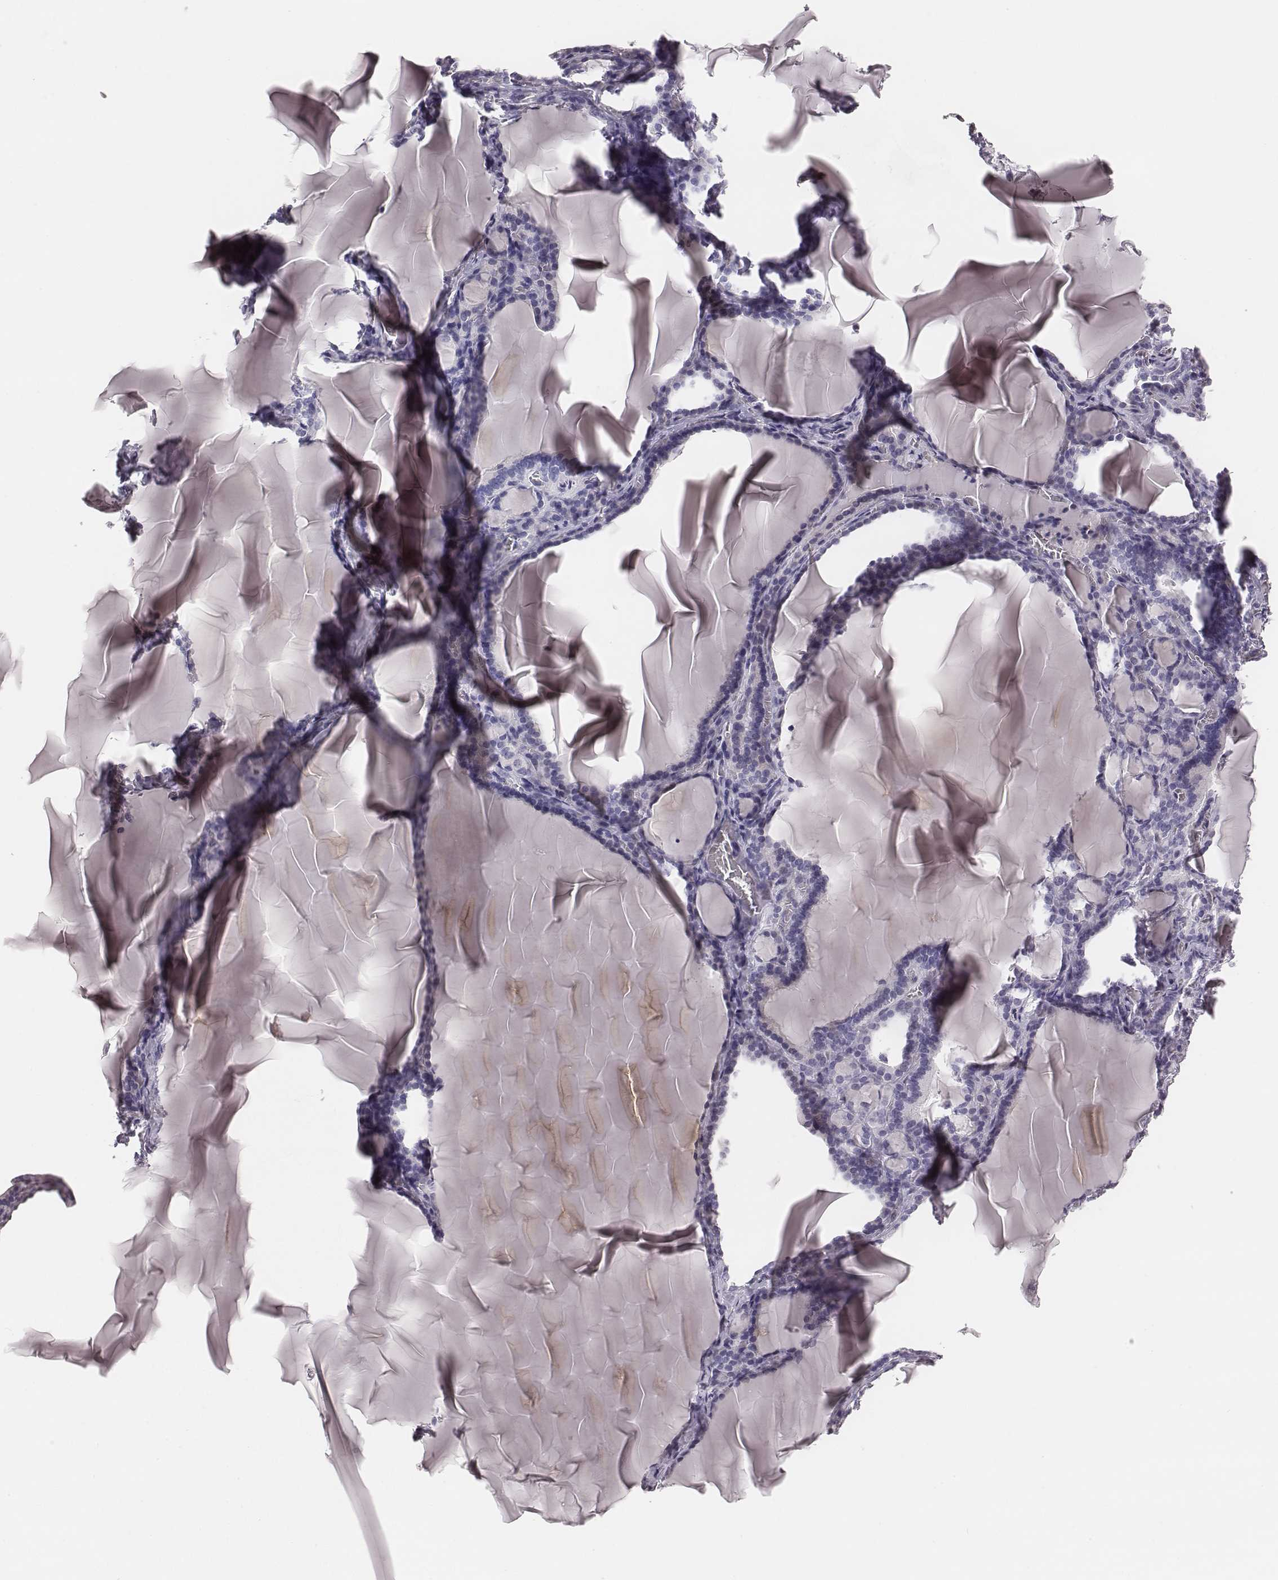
{"staining": {"intensity": "negative", "quantity": "none", "location": "none"}, "tissue": "thyroid gland", "cell_type": "Glandular cells", "image_type": "normal", "snomed": [{"axis": "morphology", "description": "Normal tissue, NOS"}, {"axis": "morphology", "description": "Hyperplasia, NOS"}, {"axis": "topography", "description": "Thyroid gland"}], "caption": "Thyroid gland was stained to show a protein in brown. There is no significant staining in glandular cells. (Stains: DAB (3,3'-diaminobenzidine) immunohistochemistry with hematoxylin counter stain, Microscopy: brightfield microscopy at high magnification).", "gene": "CSHL1", "patient": {"sex": "female", "age": 27}}